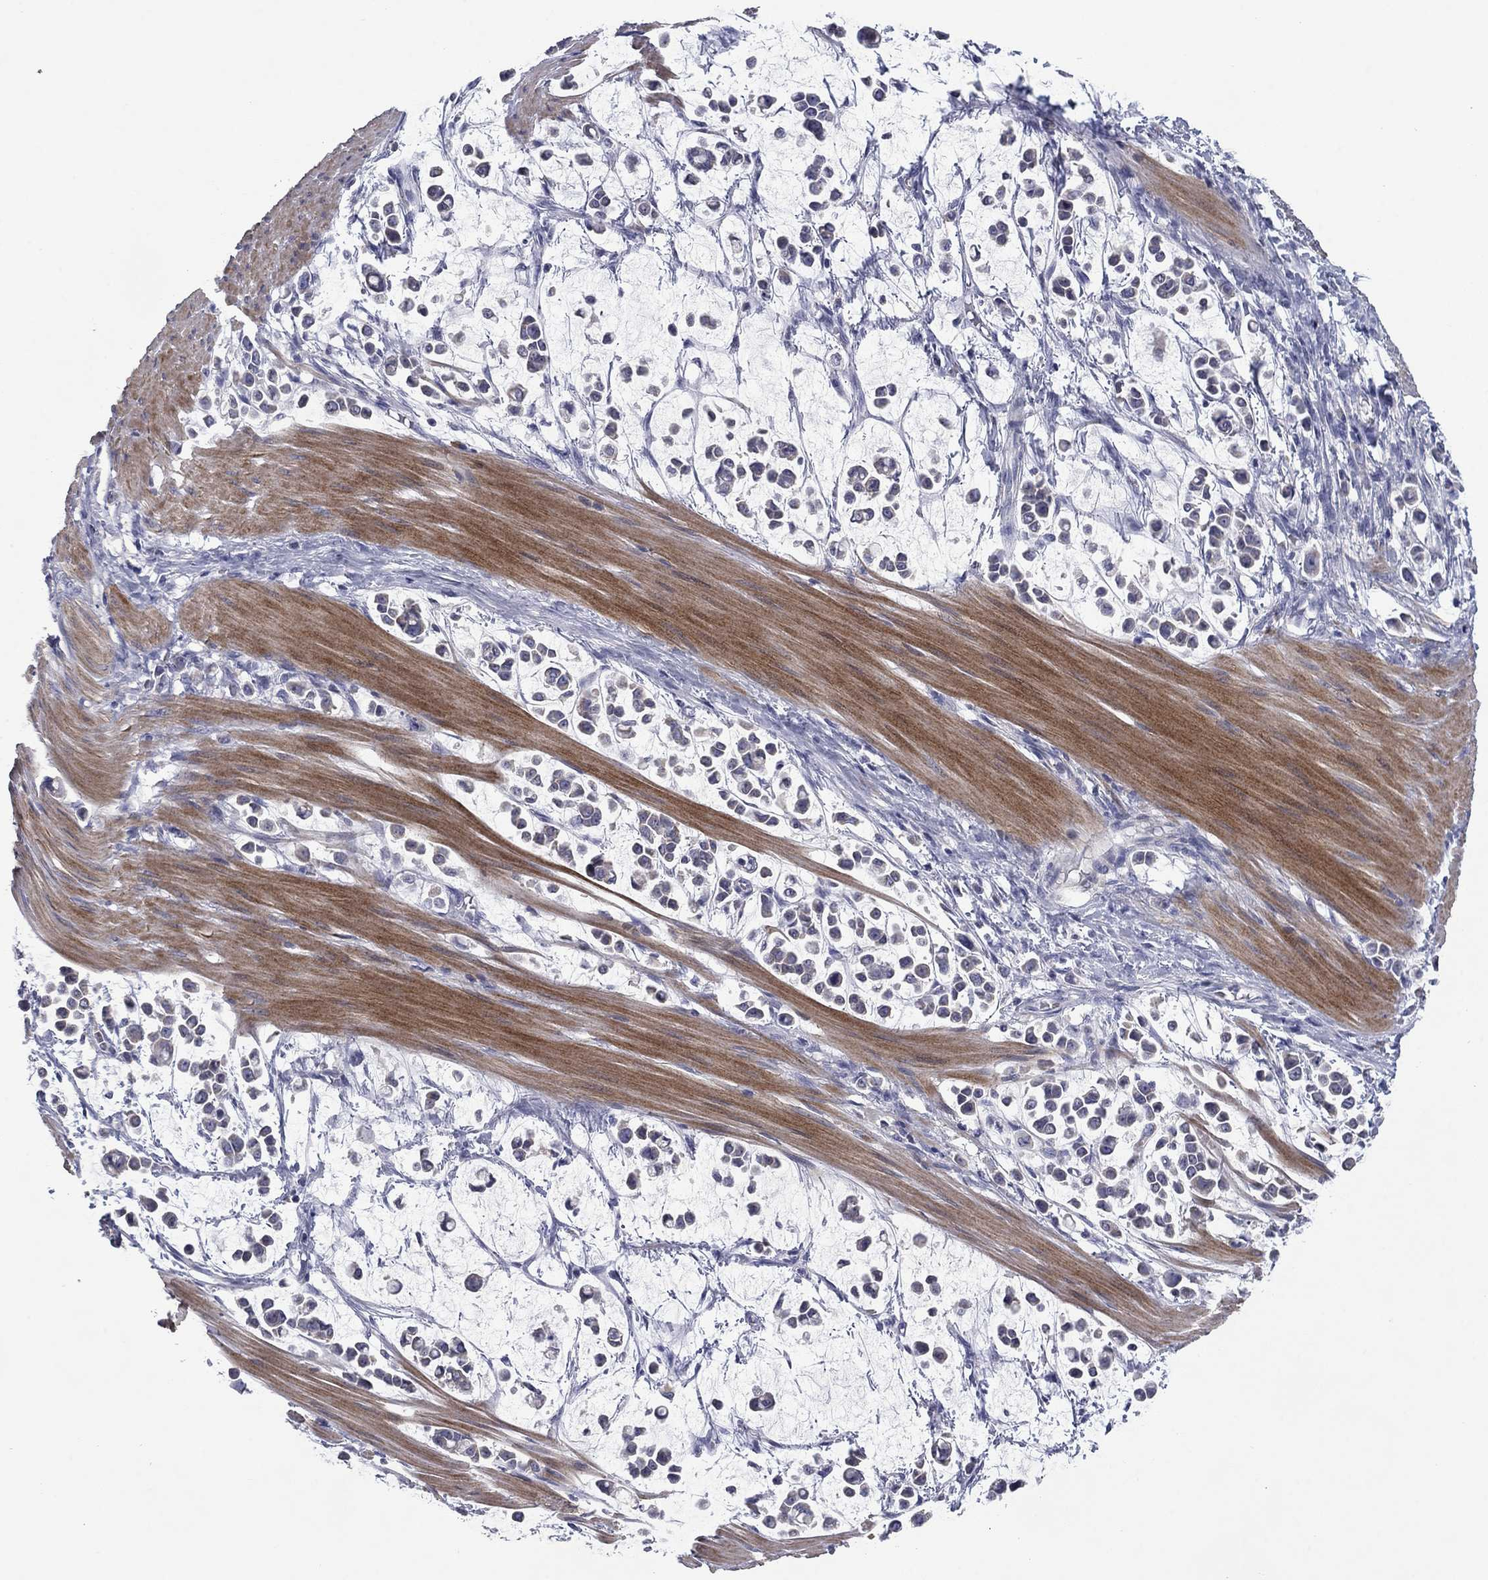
{"staining": {"intensity": "negative", "quantity": "none", "location": "none"}, "tissue": "stomach cancer", "cell_type": "Tumor cells", "image_type": "cancer", "snomed": [{"axis": "morphology", "description": "Adenocarcinoma, NOS"}, {"axis": "topography", "description": "Stomach"}], "caption": "A photomicrograph of stomach cancer (adenocarcinoma) stained for a protein demonstrates no brown staining in tumor cells.", "gene": "FRK", "patient": {"sex": "male", "age": 82}}